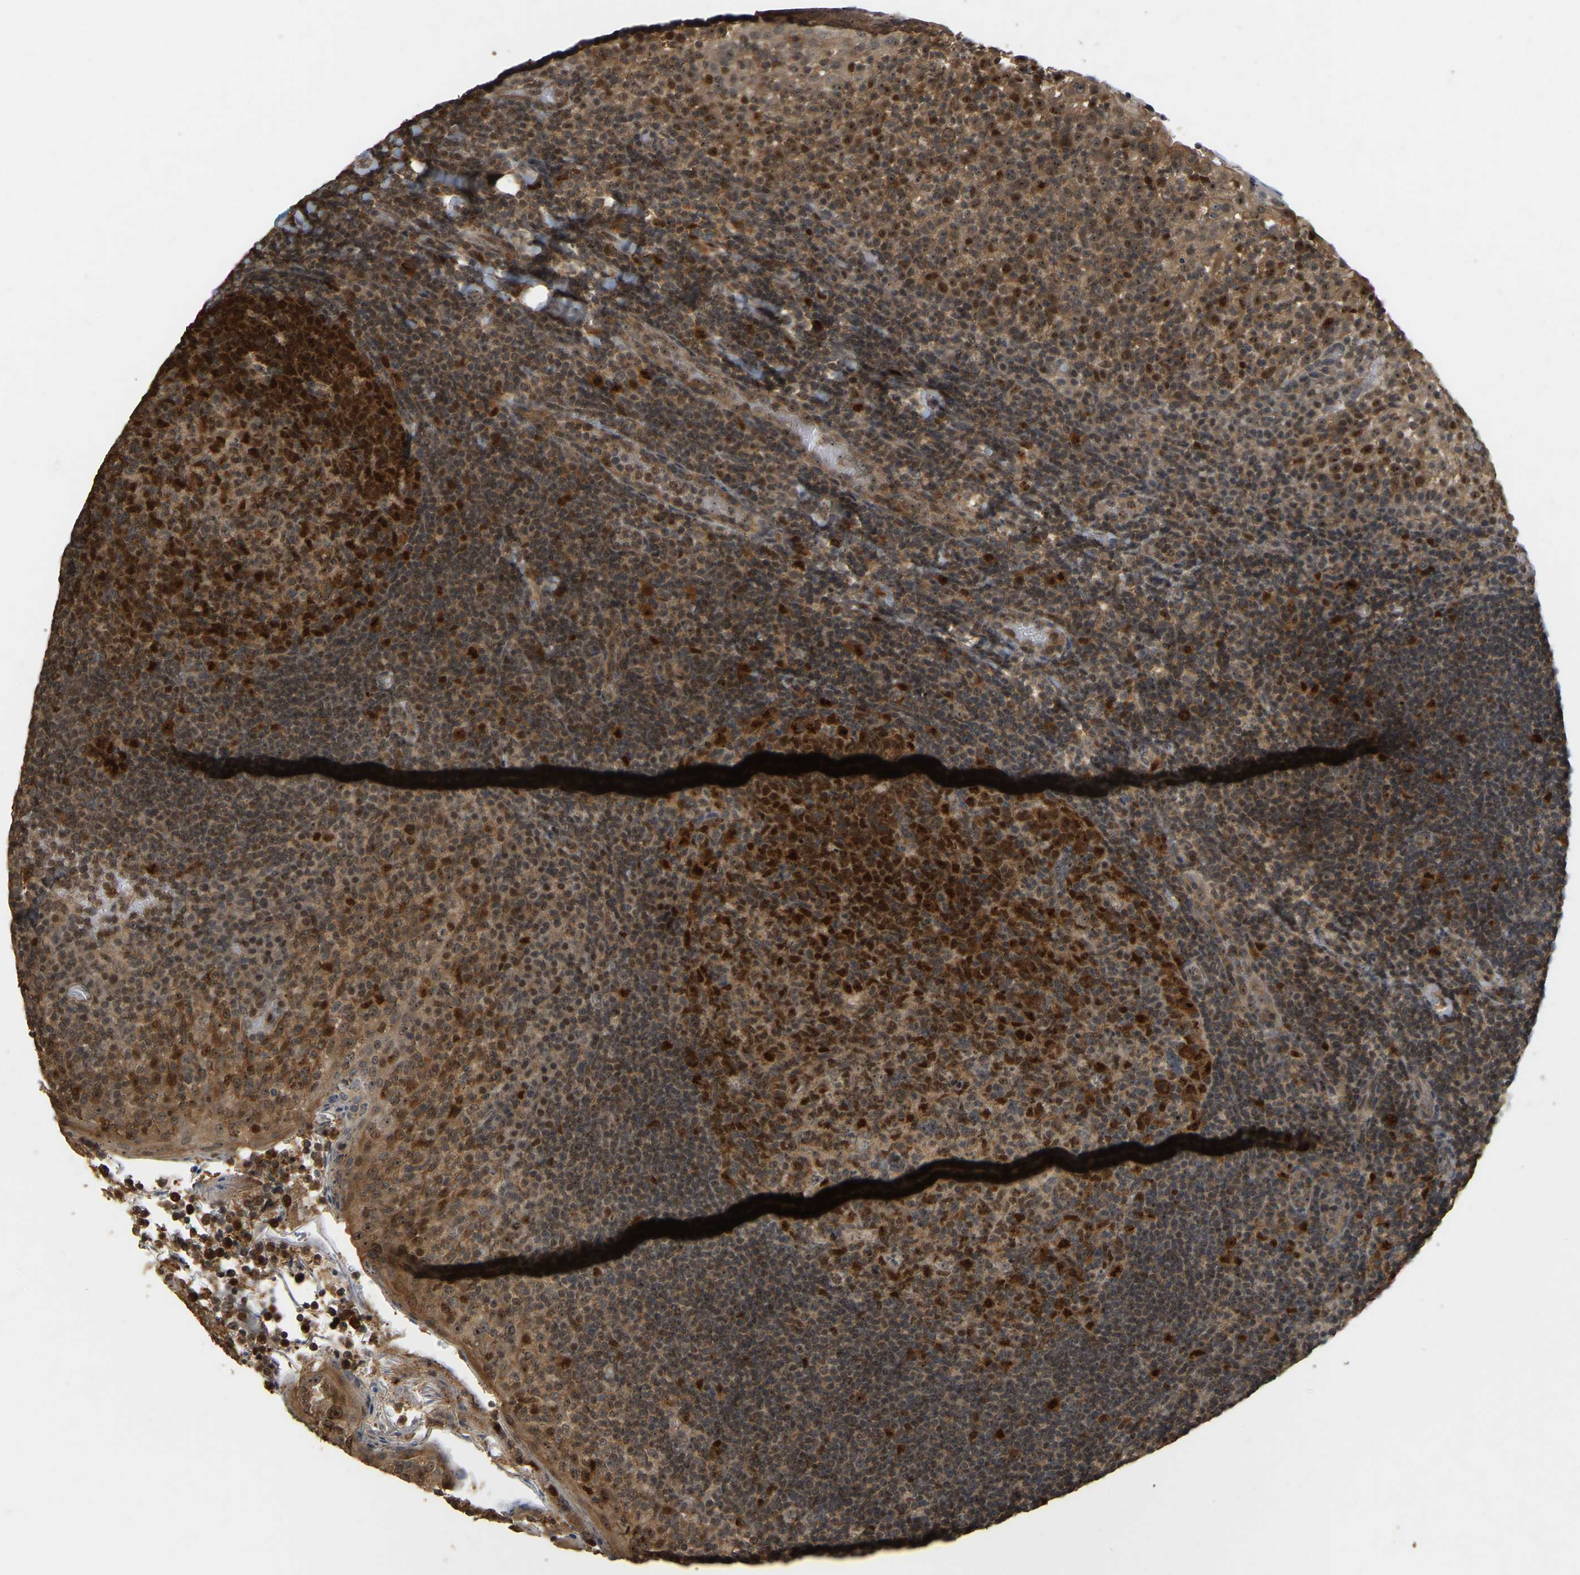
{"staining": {"intensity": "strong", "quantity": ">75%", "location": "cytoplasmic/membranous,nuclear"}, "tissue": "tonsil", "cell_type": "Germinal center cells", "image_type": "normal", "snomed": [{"axis": "morphology", "description": "Normal tissue, NOS"}, {"axis": "topography", "description": "Tonsil"}], "caption": "DAB immunohistochemical staining of benign human tonsil demonstrates strong cytoplasmic/membranous,nuclear protein staining in about >75% of germinal center cells.", "gene": "BRF2", "patient": {"sex": "female", "age": 19}}